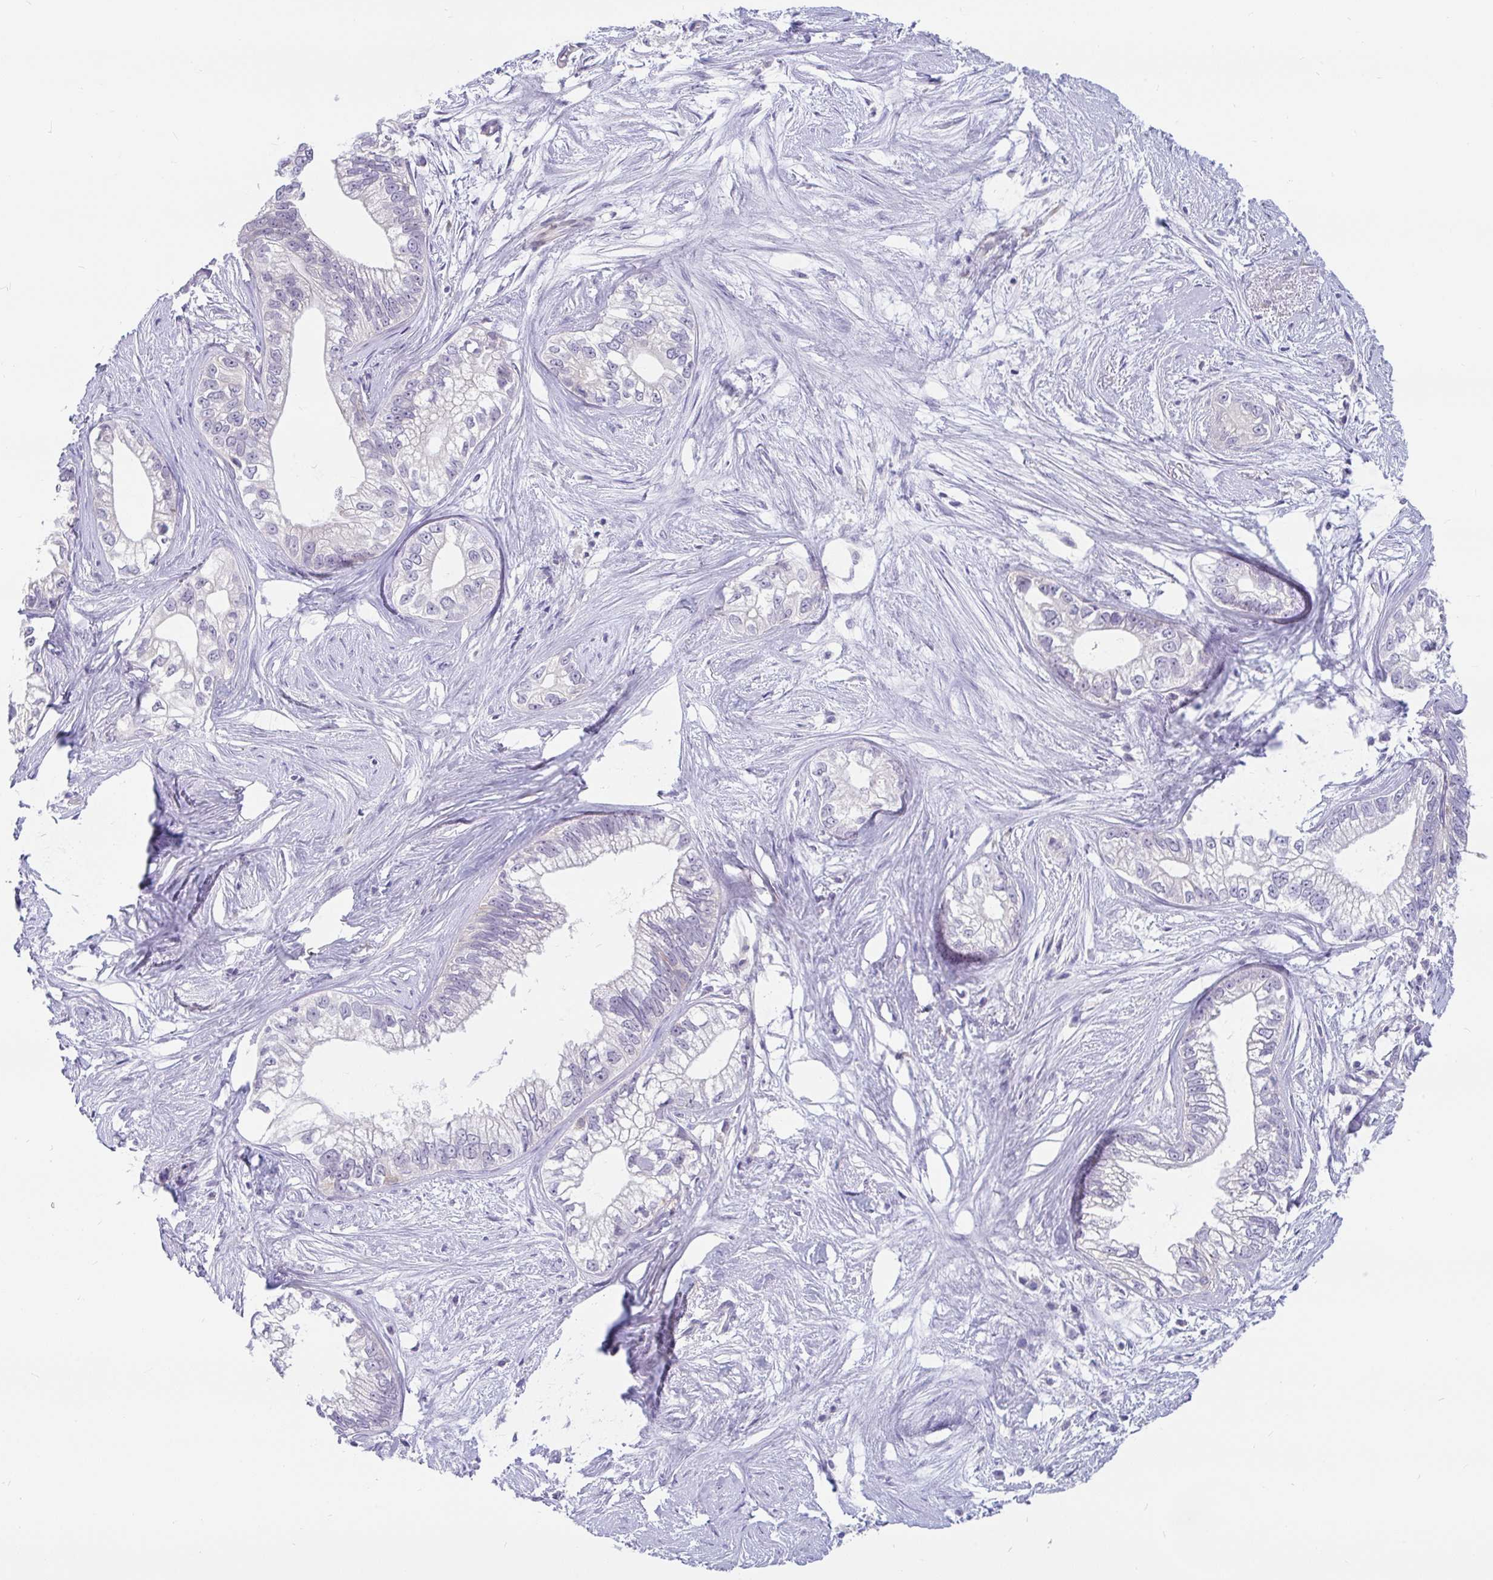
{"staining": {"intensity": "negative", "quantity": "none", "location": "none"}, "tissue": "pancreatic cancer", "cell_type": "Tumor cells", "image_type": "cancer", "snomed": [{"axis": "morphology", "description": "Adenocarcinoma, NOS"}, {"axis": "topography", "description": "Pancreas"}], "caption": "High power microscopy image of an immunohistochemistry micrograph of adenocarcinoma (pancreatic), revealing no significant staining in tumor cells.", "gene": "KIAA2013", "patient": {"sex": "male", "age": 70}}